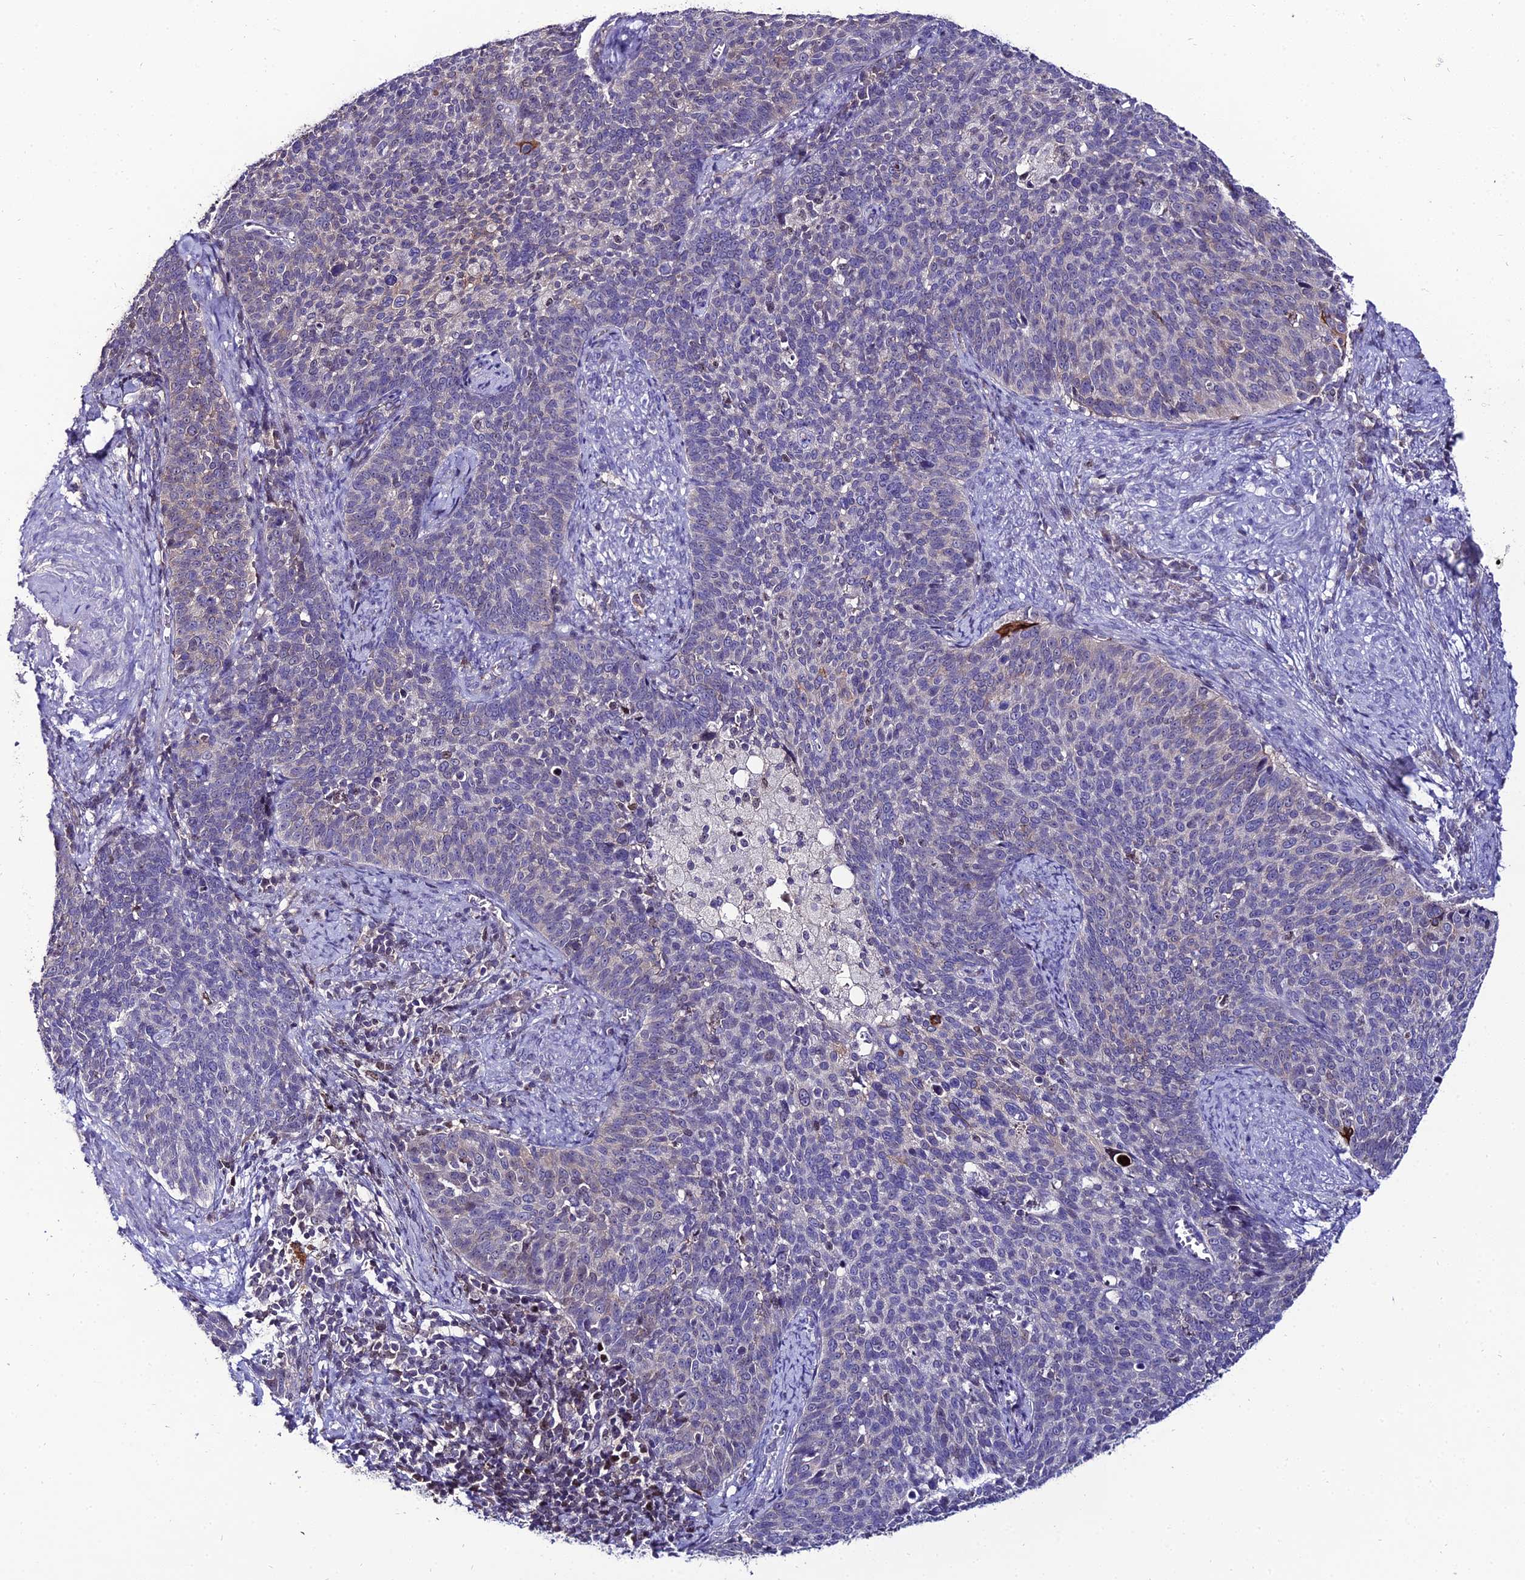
{"staining": {"intensity": "negative", "quantity": "none", "location": "none"}, "tissue": "cervical cancer", "cell_type": "Tumor cells", "image_type": "cancer", "snomed": [{"axis": "morphology", "description": "Normal tissue, NOS"}, {"axis": "morphology", "description": "Squamous cell carcinoma, NOS"}, {"axis": "topography", "description": "Cervix"}], "caption": "This is an immunohistochemistry (IHC) micrograph of human cervical cancer (squamous cell carcinoma). There is no expression in tumor cells.", "gene": "SHQ1", "patient": {"sex": "female", "age": 39}}